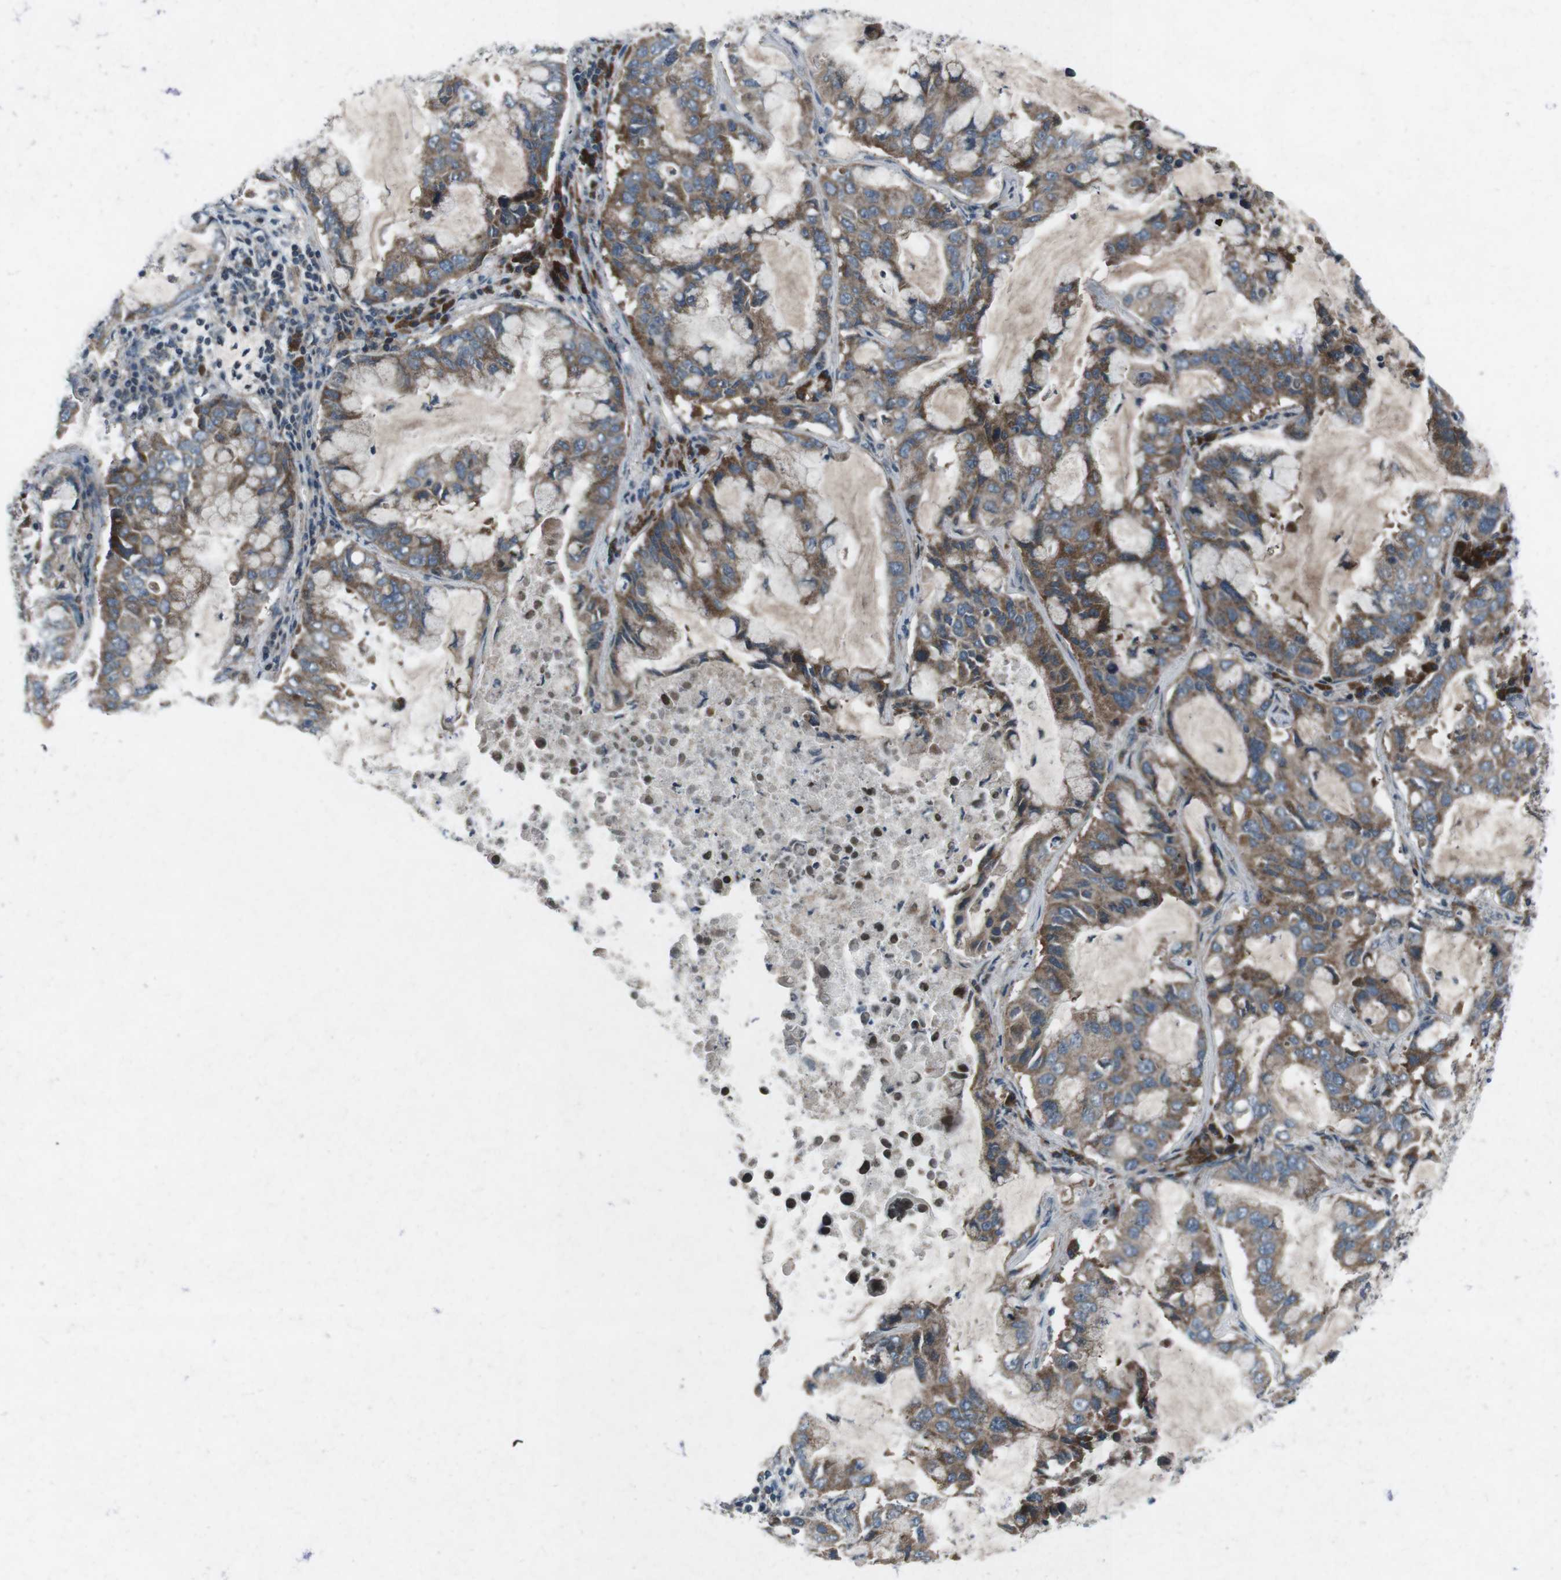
{"staining": {"intensity": "moderate", "quantity": ">75%", "location": "cytoplasmic/membranous"}, "tissue": "lung cancer", "cell_type": "Tumor cells", "image_type": "cancer", "snomed": [{"axis": "morphology", "description": "Adenocarcinoma, NOS"}, {"axis": "topography", "description": "Lung"}], "caption": "High-magnification brightfield microscopy of lung cancer stained with DAB (brown) and counterstained with hematoxylin (blue). tumor cells exhibit moderate cytoplasmic/membranous staining is identified in approximately>75% of cells.", "gene": "CDK16", "patient": {"sex": "male", "age": 64}}